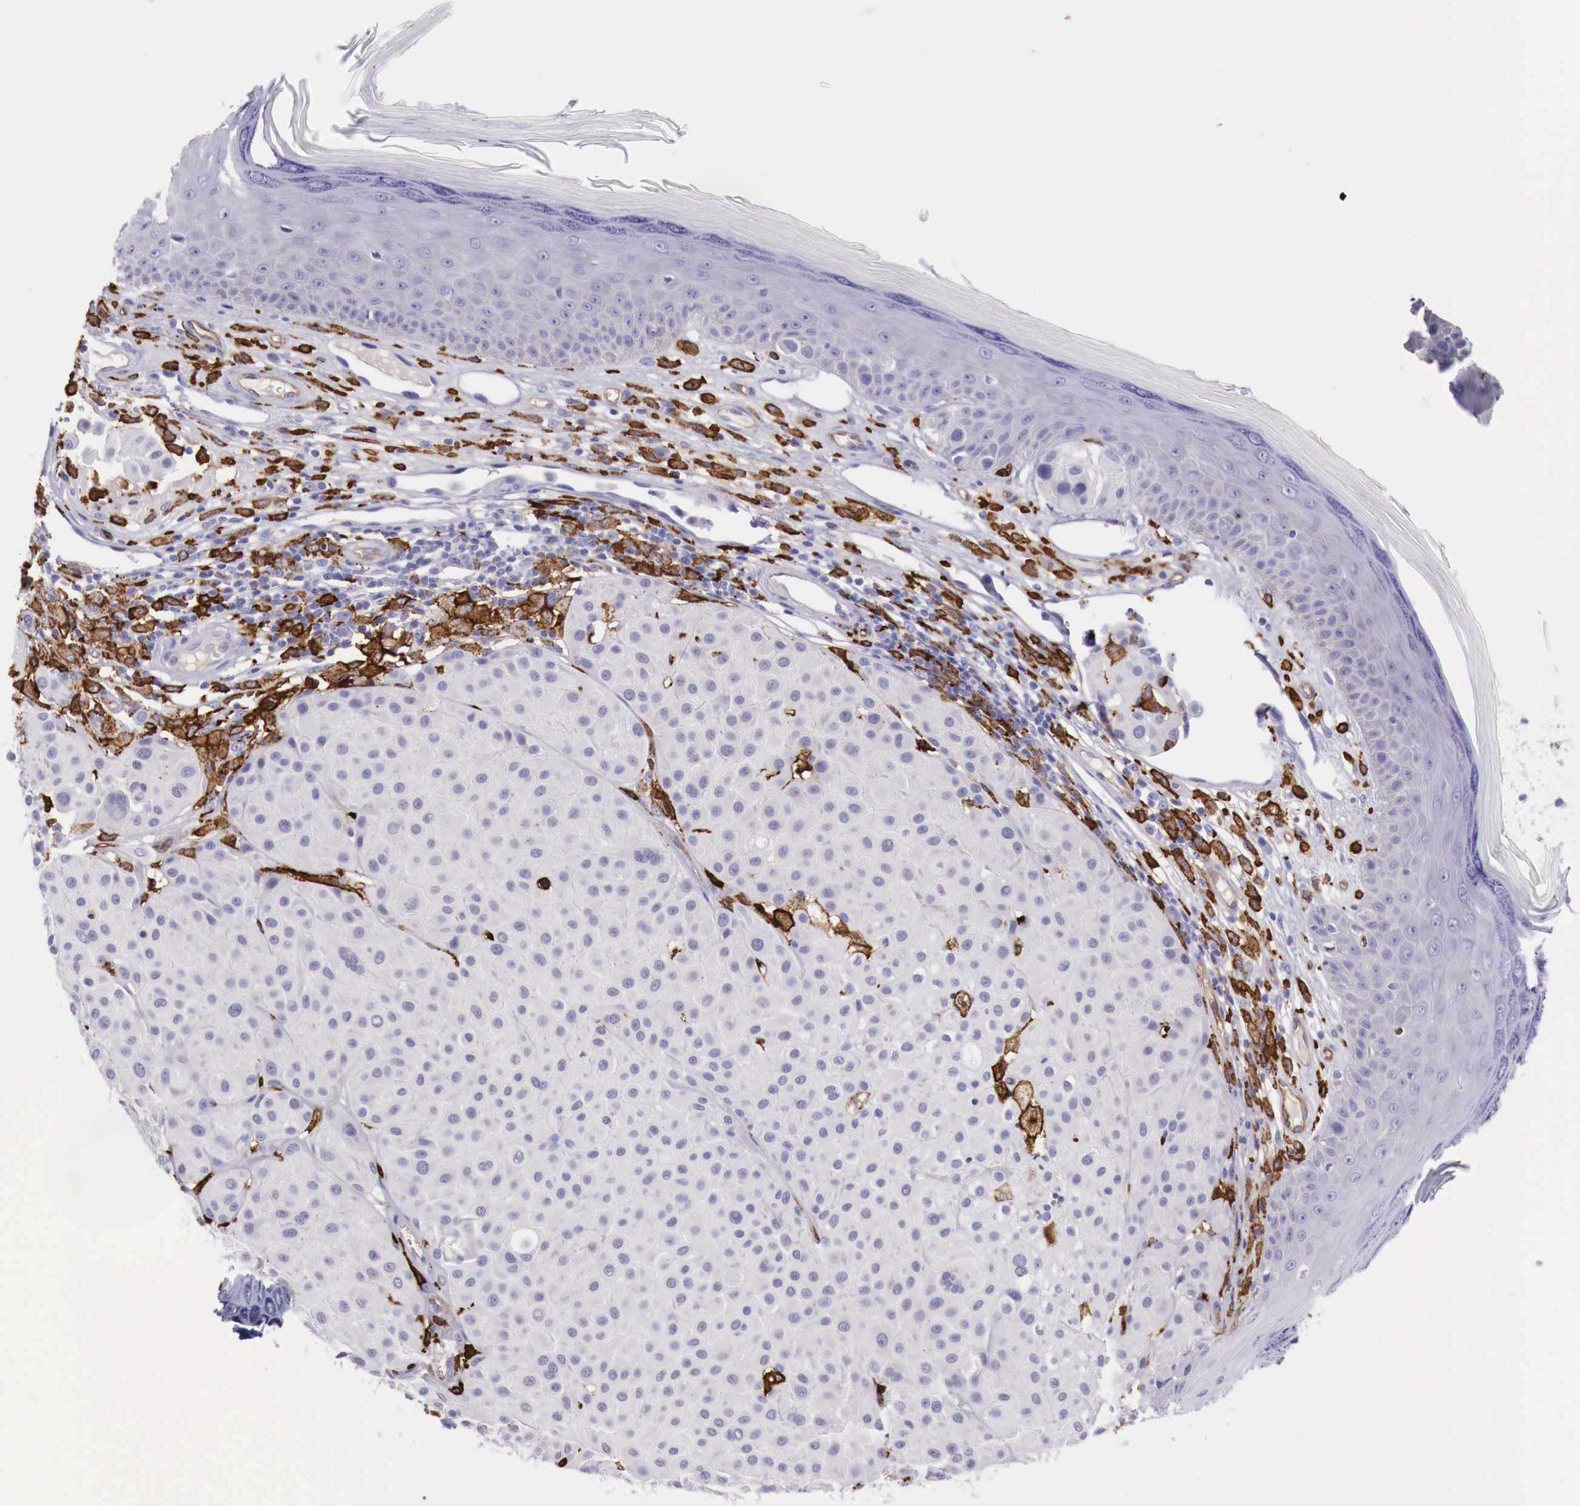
{"staining": {"intensity": "negative", "quantity": "none", "location": "none"}, "tissue": "melanoma", "cell_type": "Tumor cells", "image_type": "cancer", "snomed": [{"axis": "morphology", "description": "Malignant melanoma, NOS"}, {"axis": "topography", "description": "Skin"}], "caption": "An image of human malignant melanoma is negative for staining in tumor cells.", "gene": "MSR1", "patient": {"sex": "male", "age": 36}}